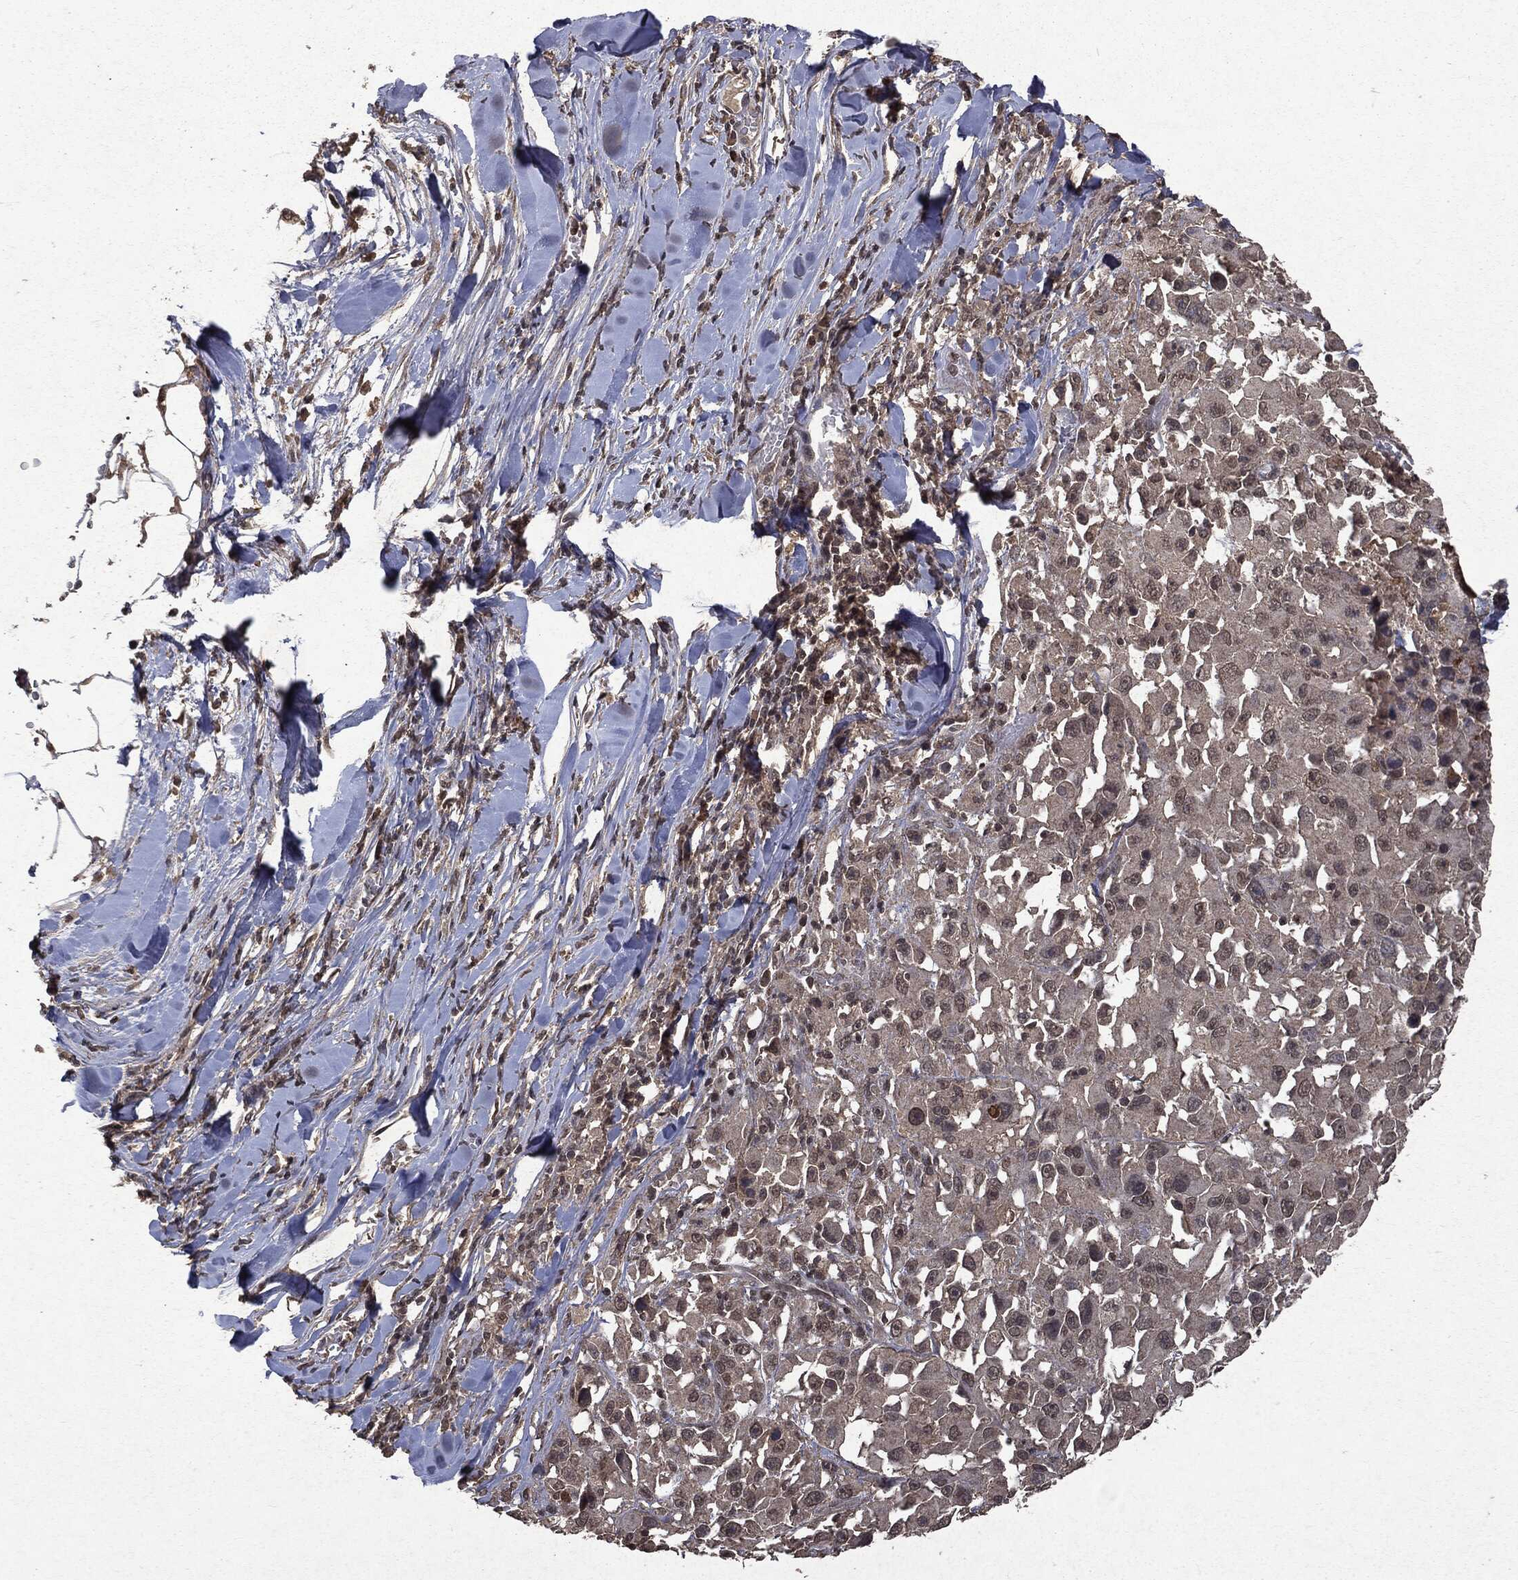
{"staining": {"intensity": "negative", "quantity": "none", "location": "none"}, "tissue": "melanoma", "cell_type": "Tumor cells", "image_type": "cancer", "snomed": [{"axis": "morphology", "description": "Malignant melanoma, Metastatic site"}, {"axis": "topography", "description": "Lymph node"}], "caption": "Tumor cells are negative for protein expression in human malignant melanoma (metastatic site).", "gene": "PEBP1", "patient": {"sex": "male", "age": 50}}